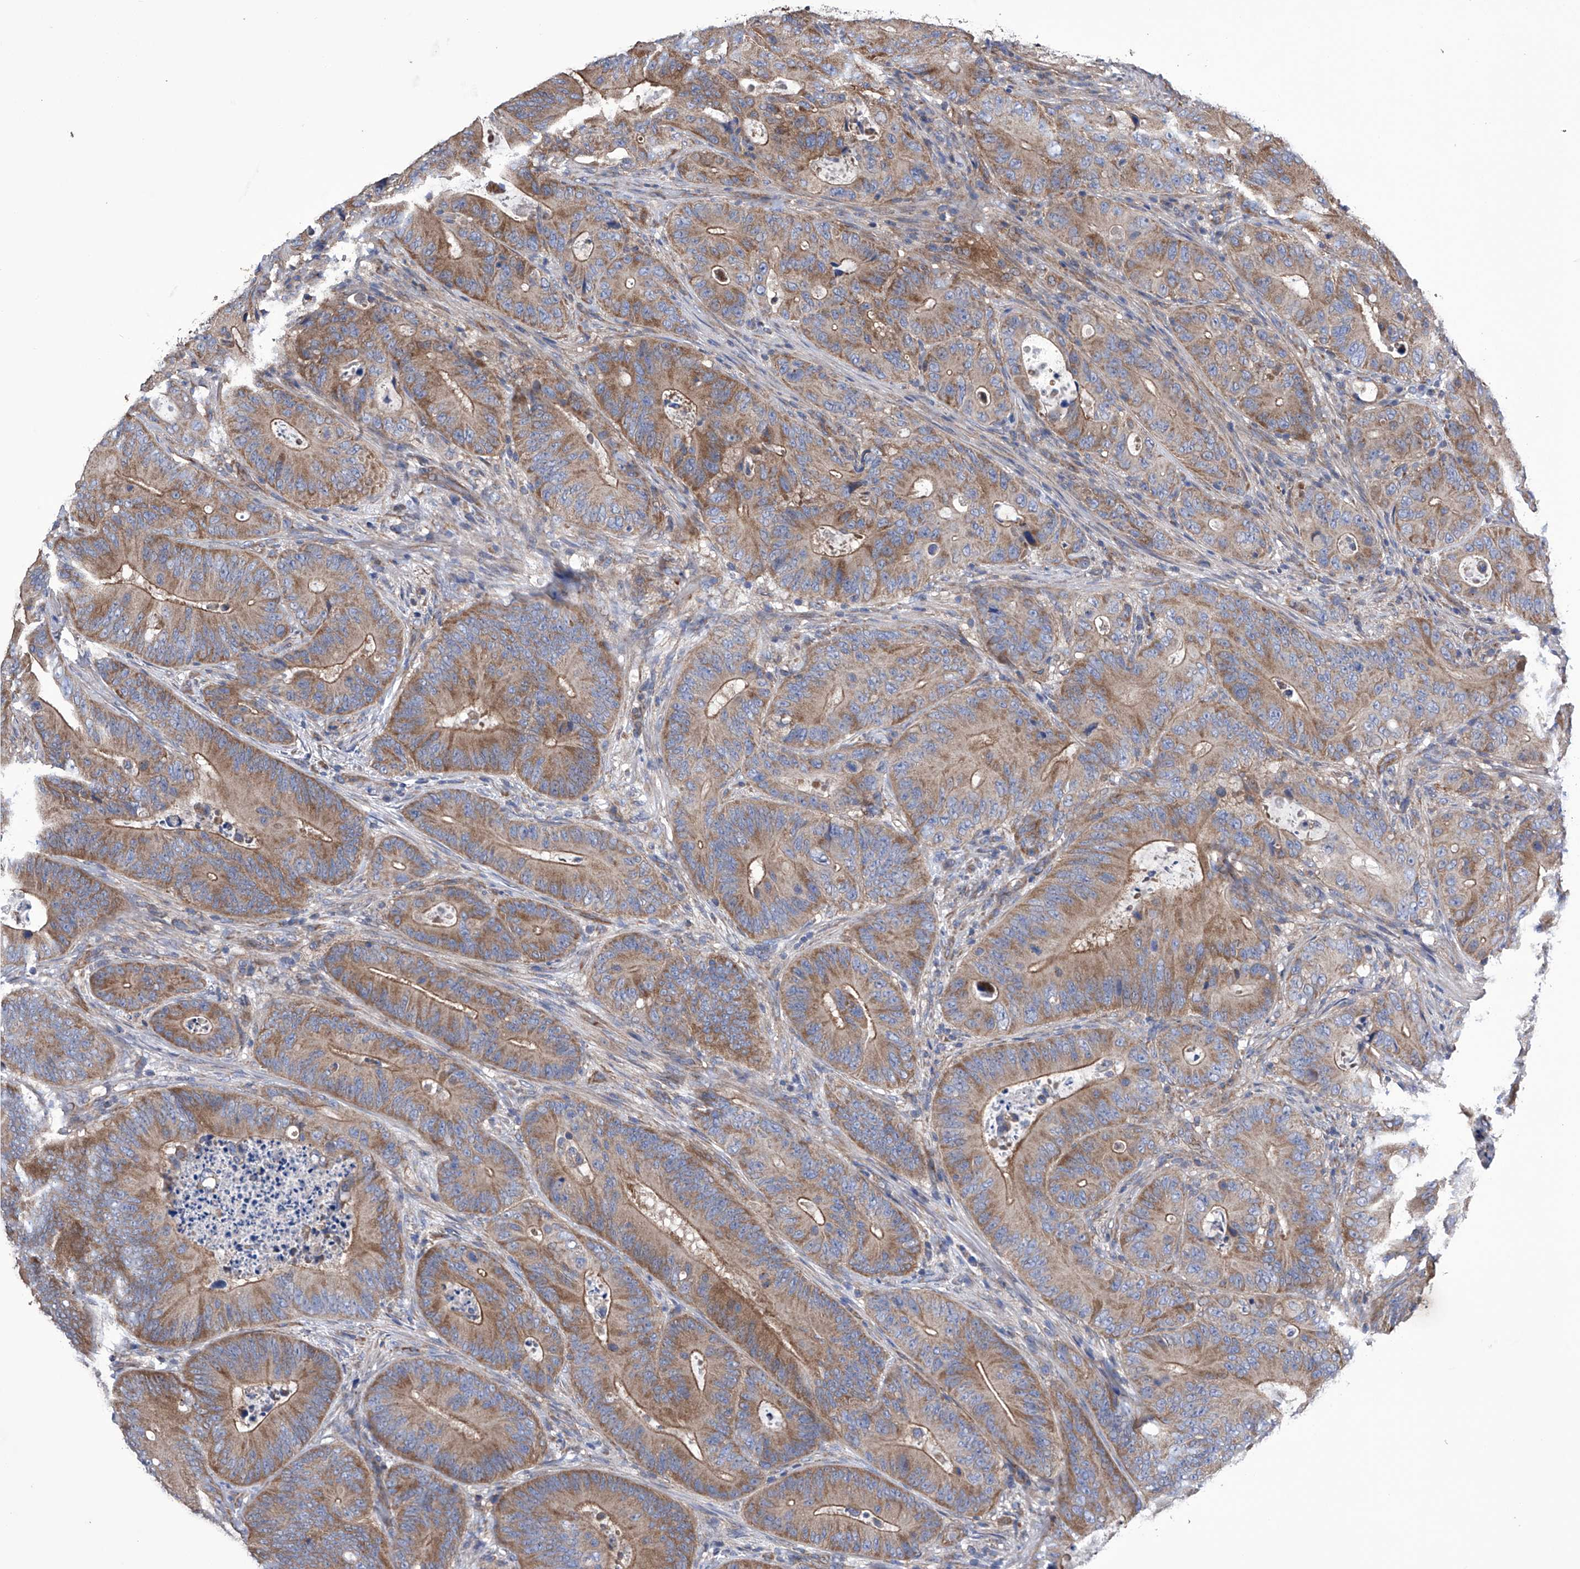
{"staining": {"intensity": "moderate", "quantity": ">75%", "location": "cytoplasmic/membranous"}, "tissue": "colorectal cancer", "cell_type": "Tumor cells", "image_type": "cancer", "snomed": [{"axis": "morphology", "description": "Adenocarcinoma, NOS"}, {"axis": "topography", "description": "Colon"}], "caption": "Protein staining of colorectal adenocarcinoma tissue shows moderate cytoplasmic/membranous positivity in about >75% of tumor cells.", "gene": "EFCAB2", "patient": {"sex": "male", "age": 83}}